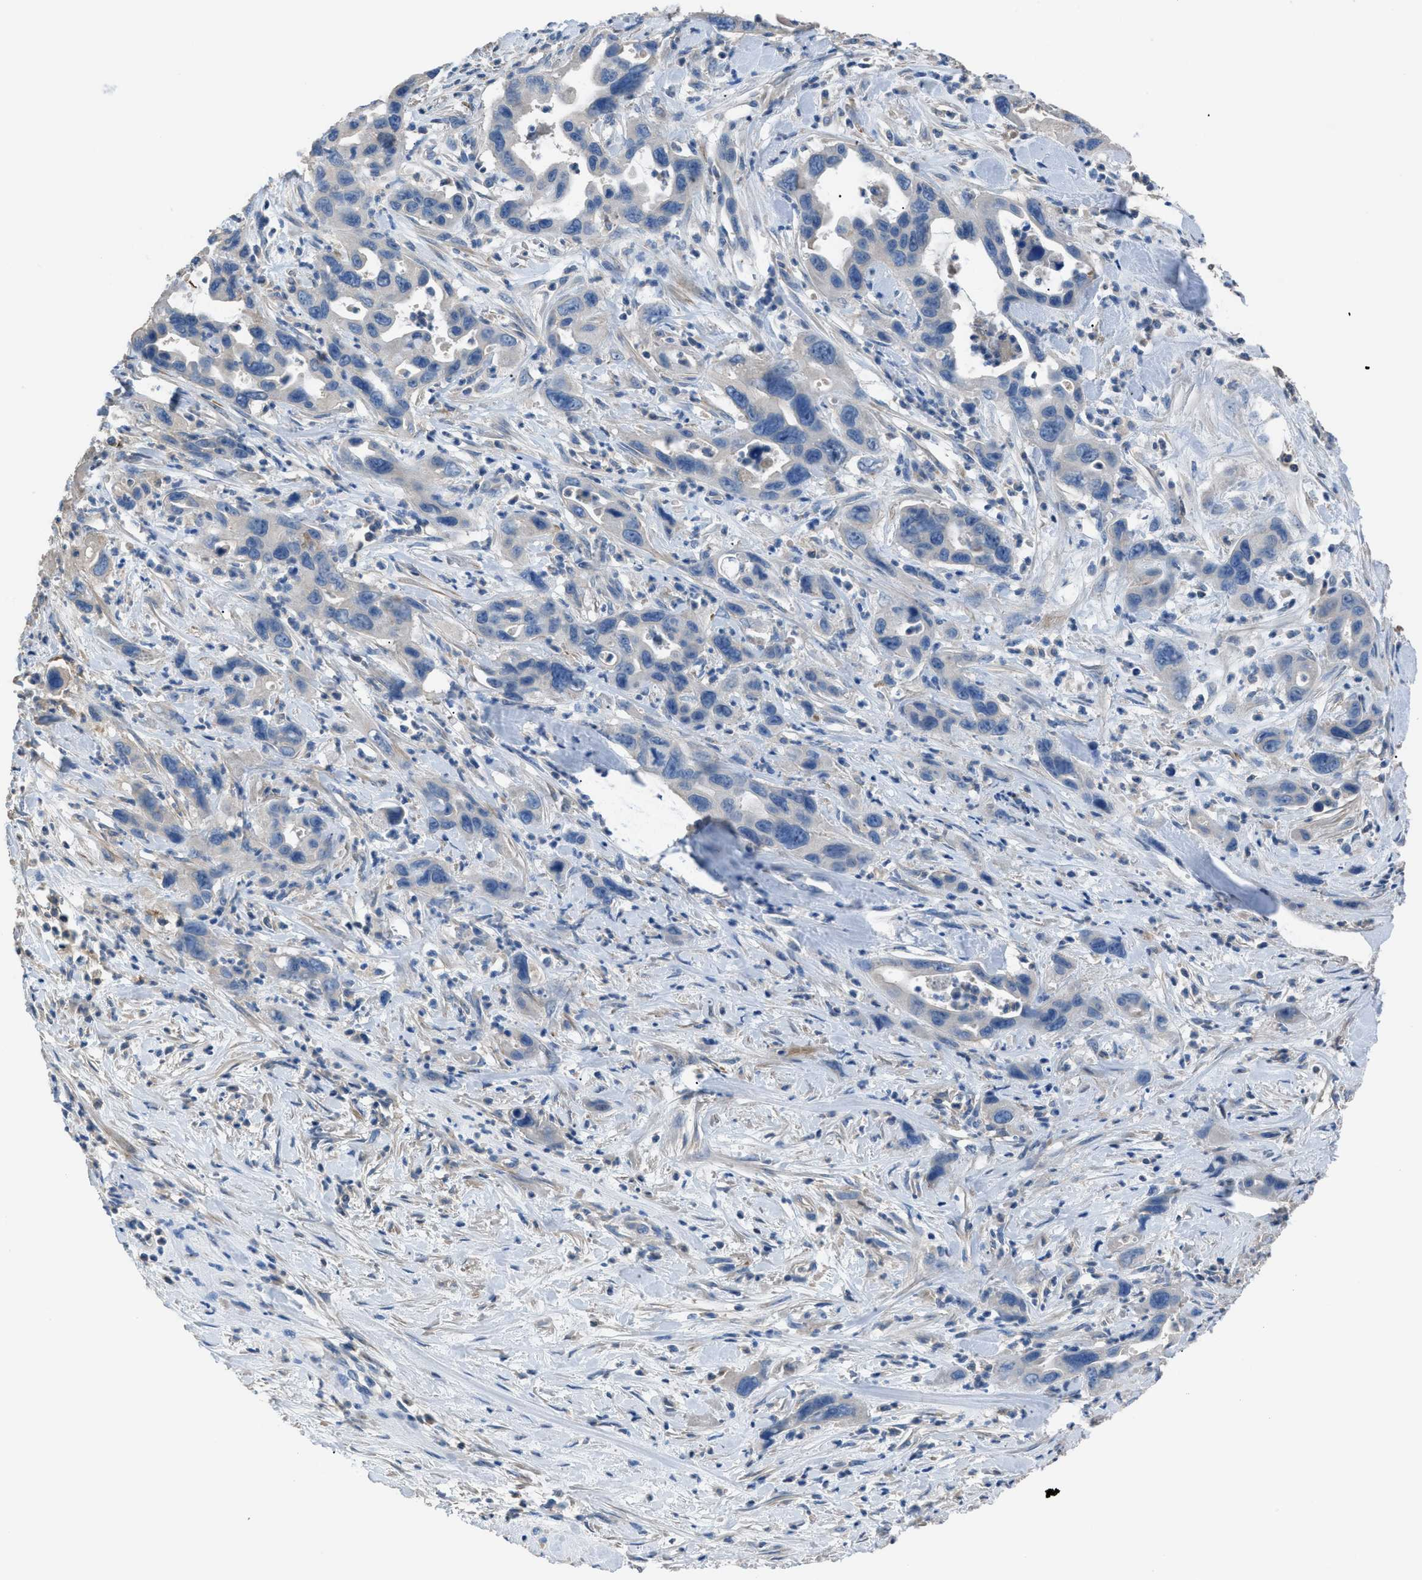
{"staining": {"intensity": "negative", "quantity": "none", "location": "none"}, "tissue": "pancreatic cancer", "cell_type": "Tumor cells", "image_type": "cancer", "snomed": [{"axis": "morphology", "description": "Adenocarcinoma, NOS"}, {"axis": "topography", "description": "Pancreas"}], "caption": "An immunohistochemistry image of adenocarcinoma (pancreatic) is shown. There is no staining in tumor cells of adenocarcinoma (pancreatic).", "gene": "SGCZ", "patient": {"sex": "female", "age": 70}}